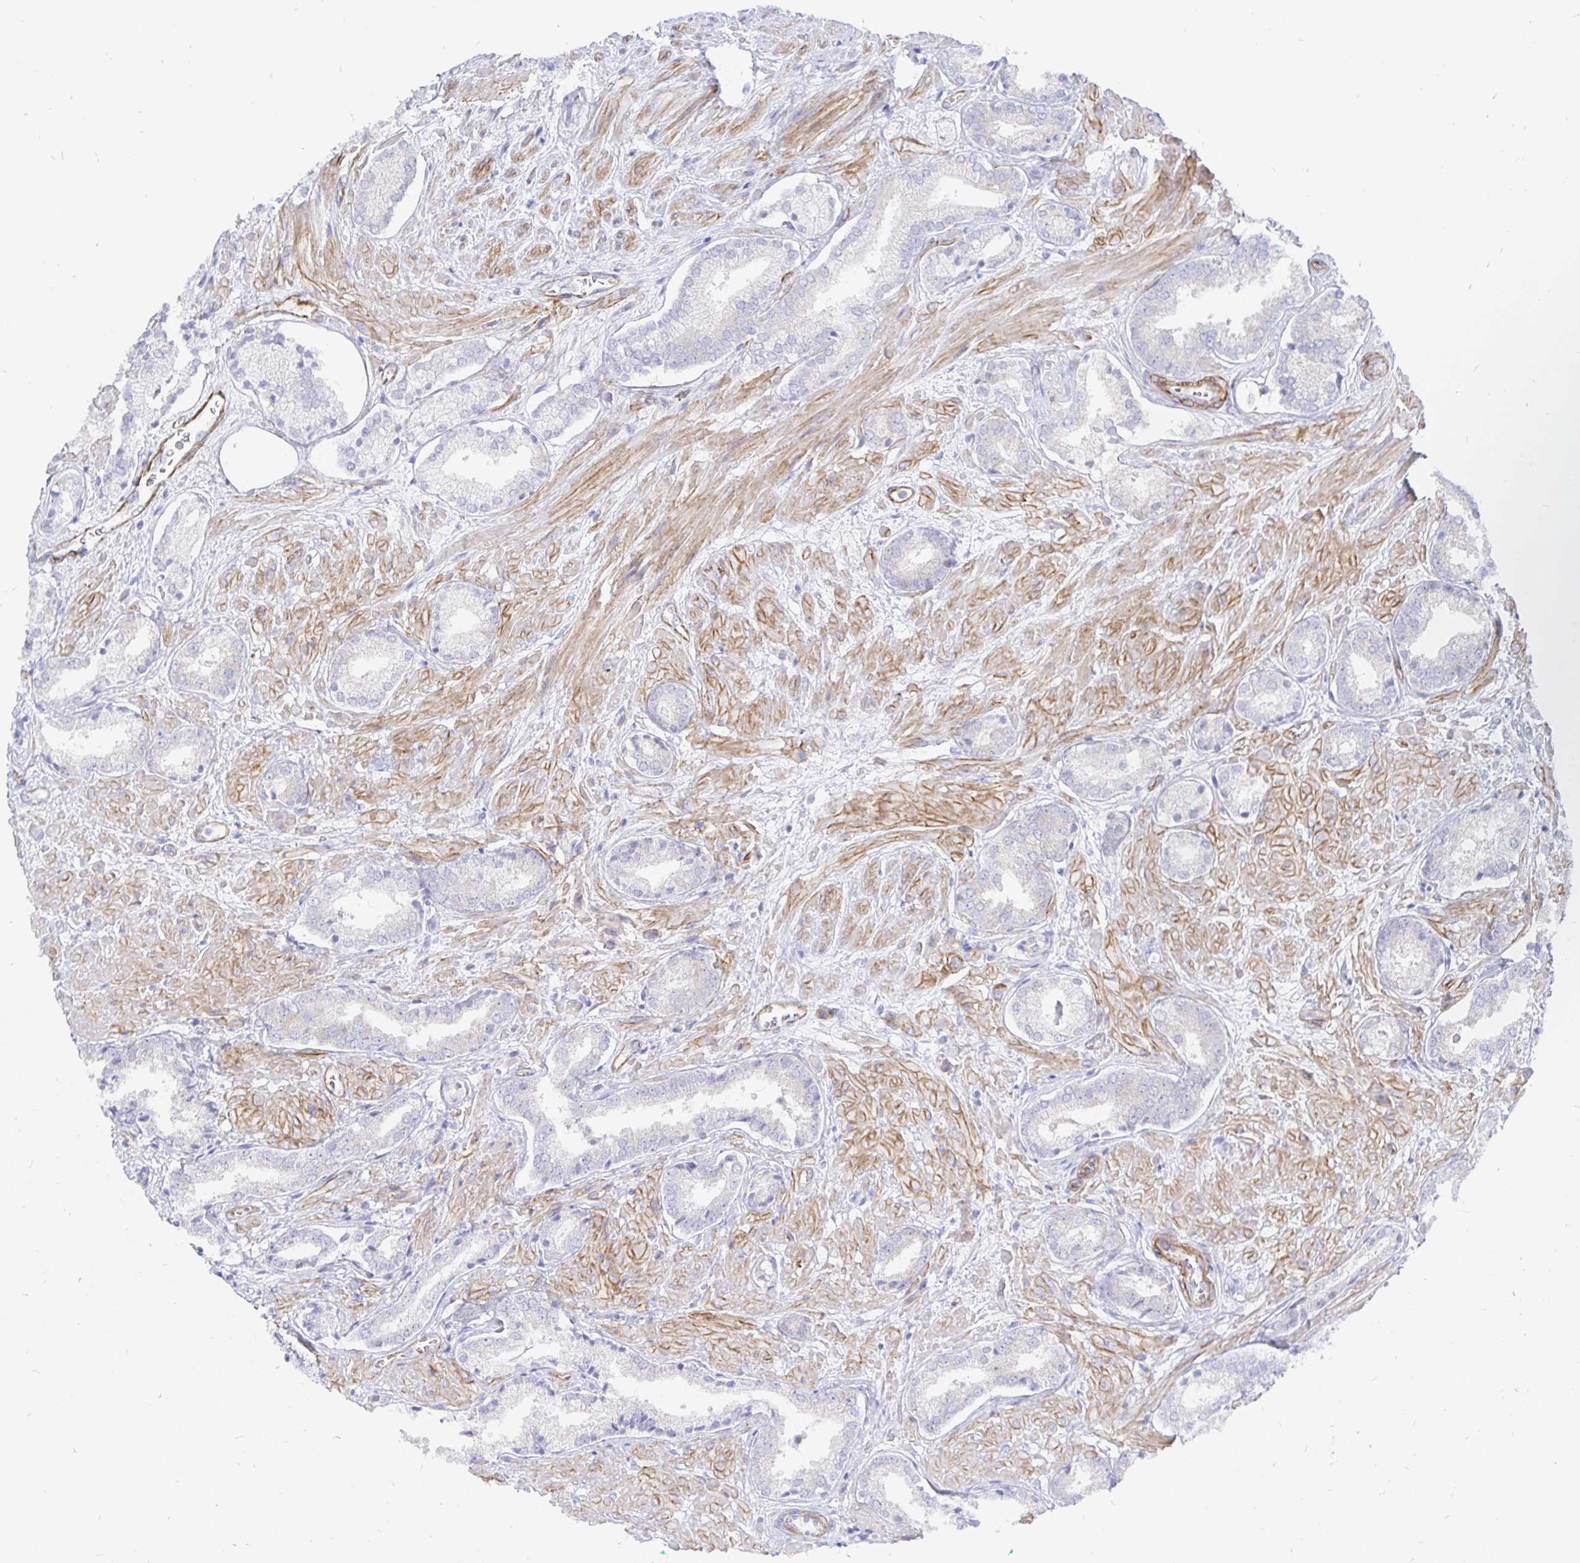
{"staining": {"intensity": "negative", "quantity": "none", "location": "none"}, "tissue": "prostate cancer", "cell_type": "Tumor cells", "image_type": "cancer", "snomed": [{"axis": "morphology", "description": "Adenocarcinoma, High grade"}, {"axis": "topography", "description": "Prostate"}], "caption": "DAB immunohistochemical staining of prostate cancer (adenocarcinoma (high-grade)) demonstrates no significant staining in tumor cells. The staining is performed using DAB brown chromogen with nuclei counter-stained in using hematoxylin.", "gene": "COX16", "patient": {"sex": "male", "age": 56}}